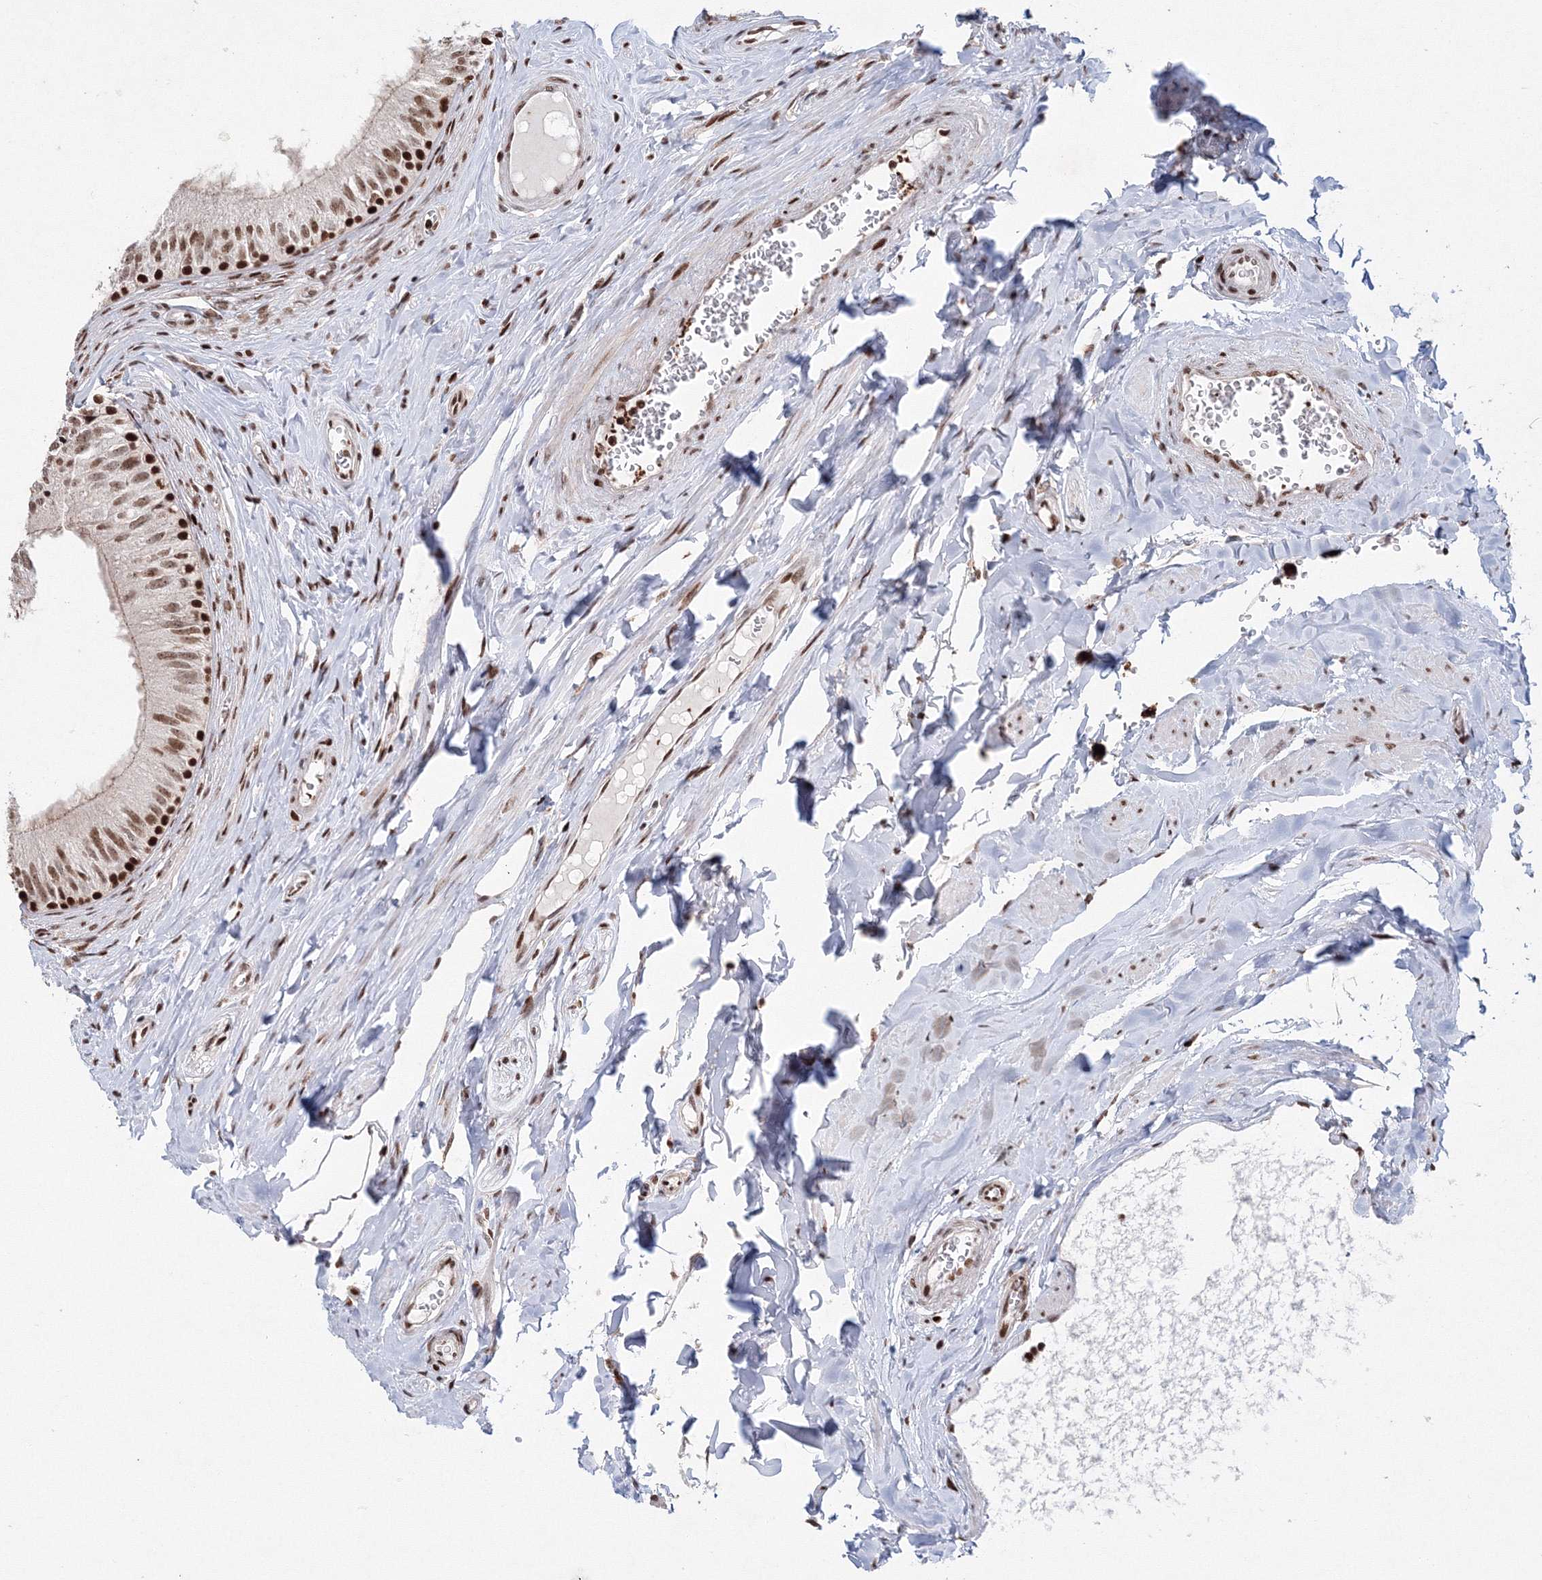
{"staining": {"intensity": "moderate", "quantity": ">75%", "location": "cytoplasmic/membranous,nuclear"}, "tissue": "epididymis", "cell_type": "Glandular cells", "image_type": "normal", "snomed": [{"axis": "morphology", "description": "Normal tissue, NOS"}, {"axis": "topography", "description": "Epididymis"}], "caption": "Immunohistochemistry staining of benign epididymis, which reveals medium levels of moderate cytoplasmic/membranous,nuclear positivity in approximately >75% of glandular cells indicating moderate cytoplasmic/membranous,nuclear protein expression. The staining was performed using DAB (3,3'-diaminobenzidine) (brown) for protein detection and nuclei were counterstained in hematoxylin (blue).", "gene": "LIG1", "patient": {"sex": "male", "age": 46}}